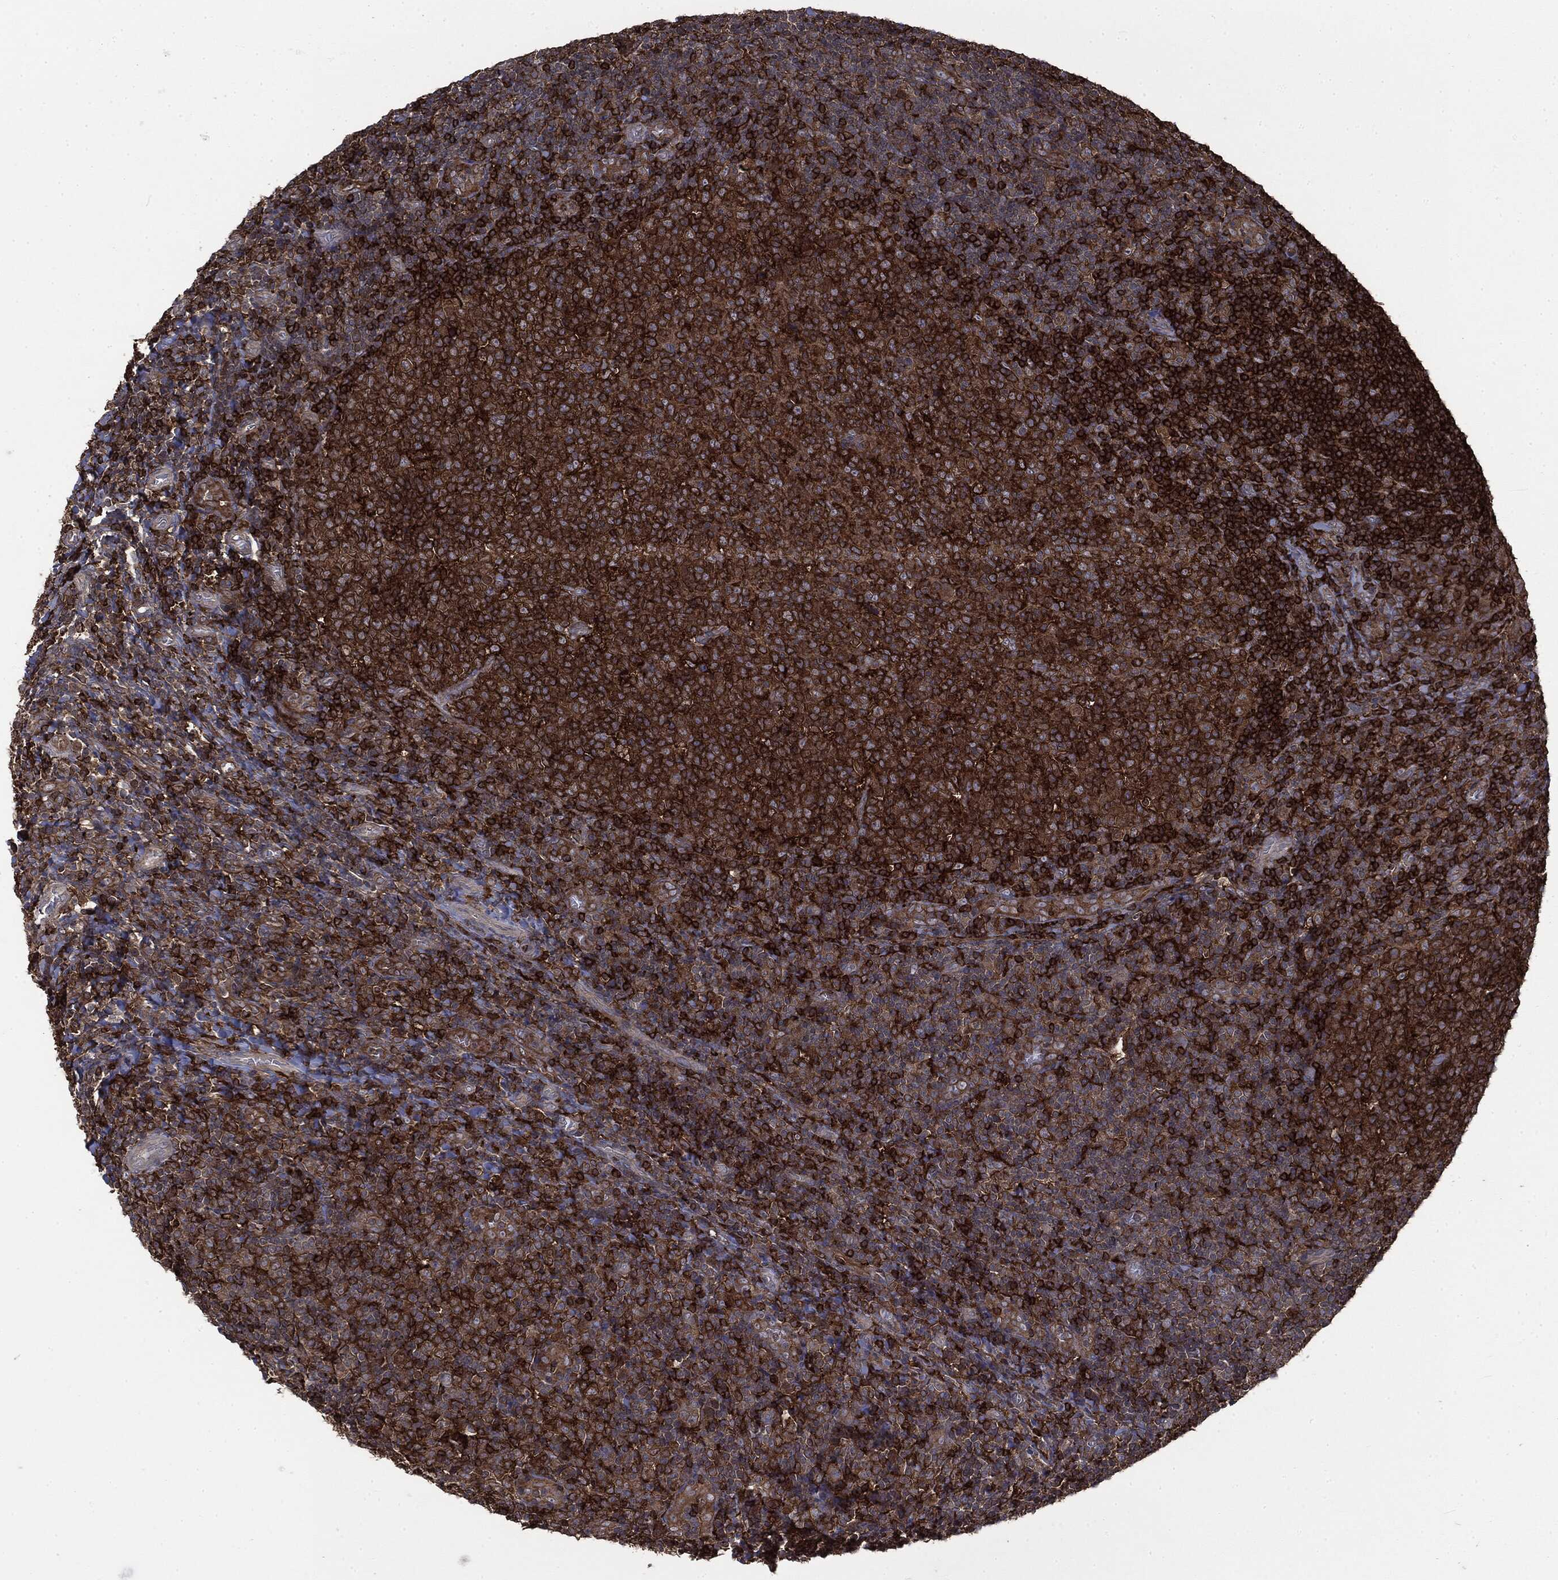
{"staining": {"intensity": "strong", "quantity": ">75%", "location": "cytoplasmic/membranous"}, "tissue": "tonsil", "cell_type": "Germinal center cells", "image_type": "normal", "snomed": [{"axis": "morphology", "description": "Normal tissue, NOS"}, {"axis": "topography", "description": "Tonsil"}], "caption": "Strong cytoplasmic/membranous expression is present in approximately >75% of germinal center cells in normal tonsil.", "gene": "SNX5", "patient": {"sex": "female", "age": 5}}